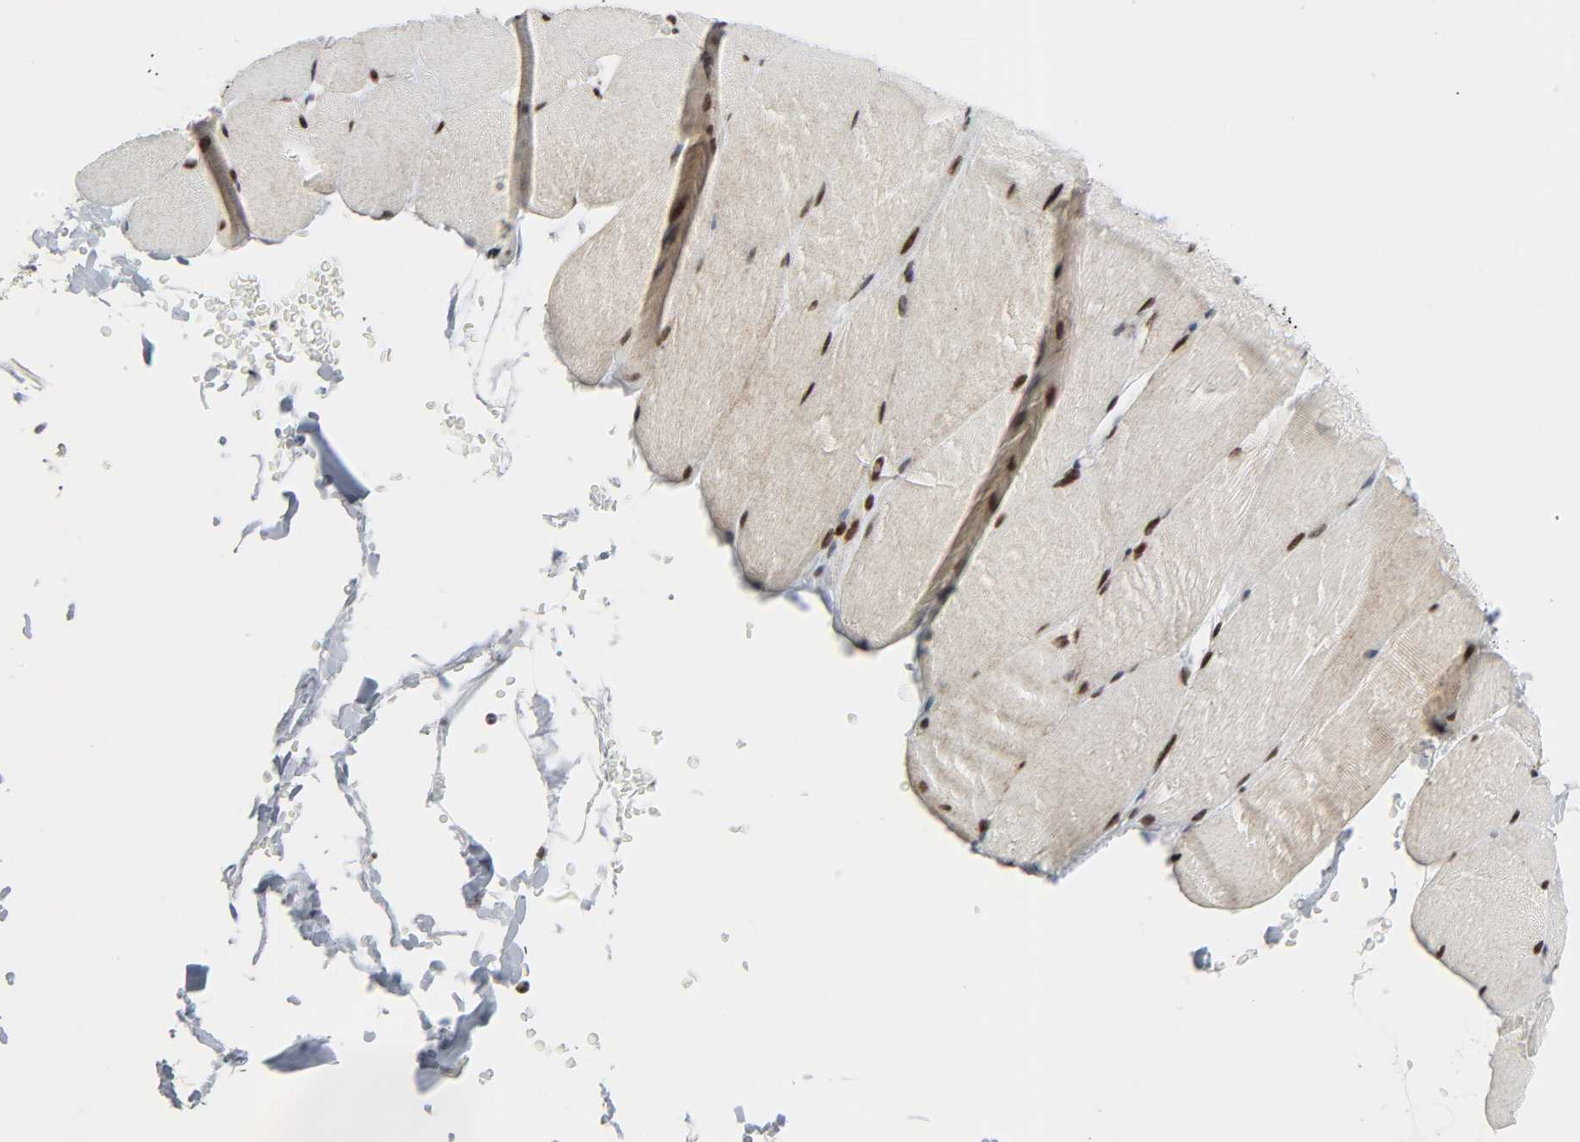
{"staining": {"intensity": "moderate", "quantity": ">75%", "location": "nuclear"}, "tissue": "skeletal muscle", "cell_type": "Myocytes", "image_type": "normal", "snomed": [{"axis": "morphology", "description": "Normal tissue, NOS"}, {"axis": "topography", "description": "Skeletal muscle"}, {"axis": "topography", "description": "Parathyroid gland"}], "caption": "Brown immunohistochemical staining in benign human skeletal muscle shows moderate nuclear staining in approximately >75% of myocytes. The staining was performed using DAB (3,3'-diaminobenzidine), with brown indicating positive protein expression. Nuclei are stained blue with hematoxylin.", "gene": "CDK7", "patient": {"sex": "female", "age": 37}}